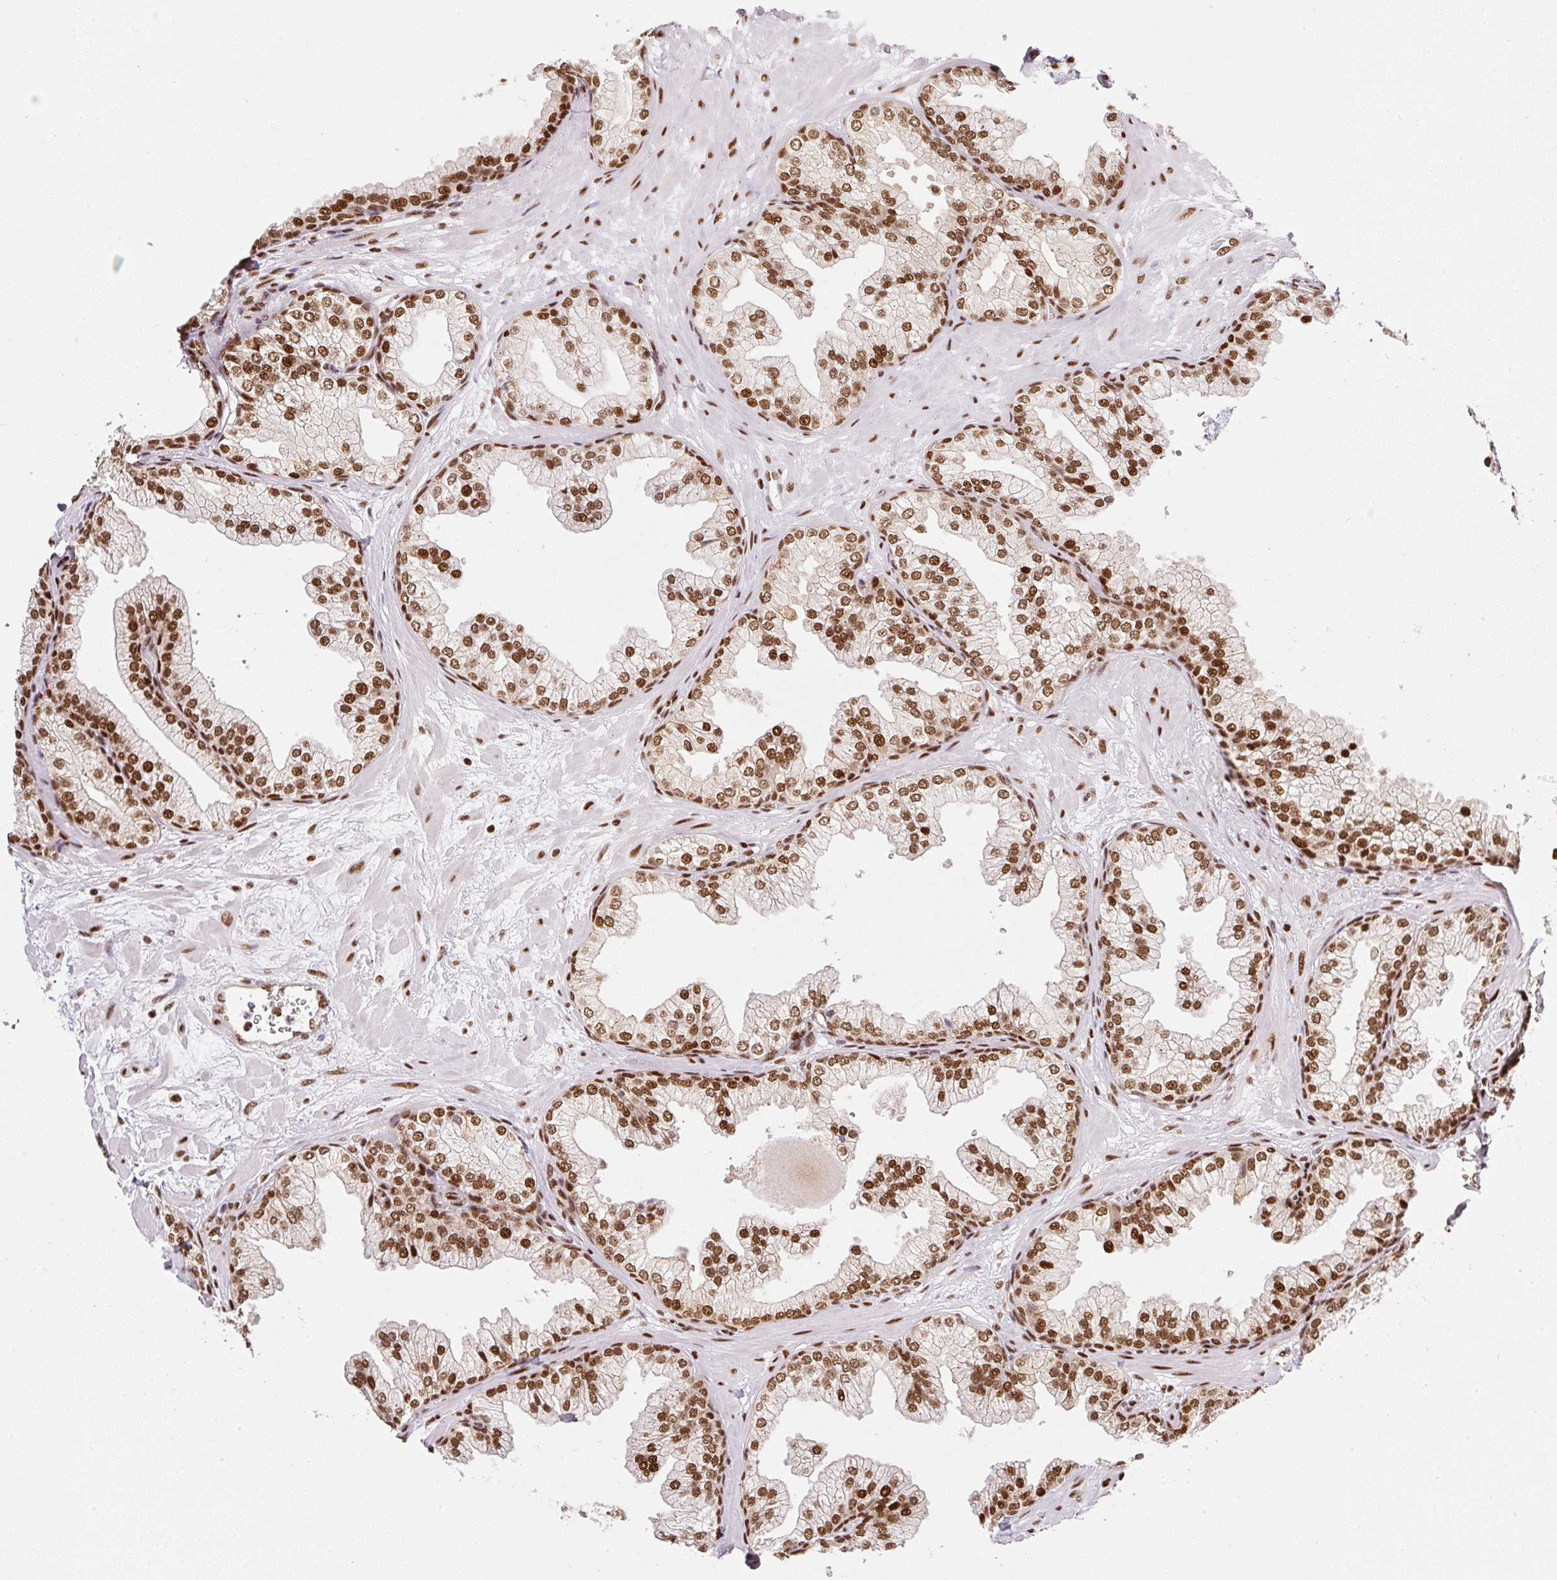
{"staining": {"intensity": "strong", "quantity": ">75%", "location": "nuclear"}, "tissue": "prostate", "cell_type": "Glandular cells", "image_type": "normal", "snomed": [{"axis": "morphology", "description": "Normal tissue, NOS"}, {"axis": "topography", "description": "Prostate"}, {"axis": "topography", "description": "Peripheral nerve tissue"}], "caption": "A high-resolution histopathology image shows immunohistochemistry (IHC) staining of normal prostate, which exhibits strong nuclear staining in about >75% of glandular cells.", "gene": "GPR139", "patient": {"sex": "male", "age": 61}}